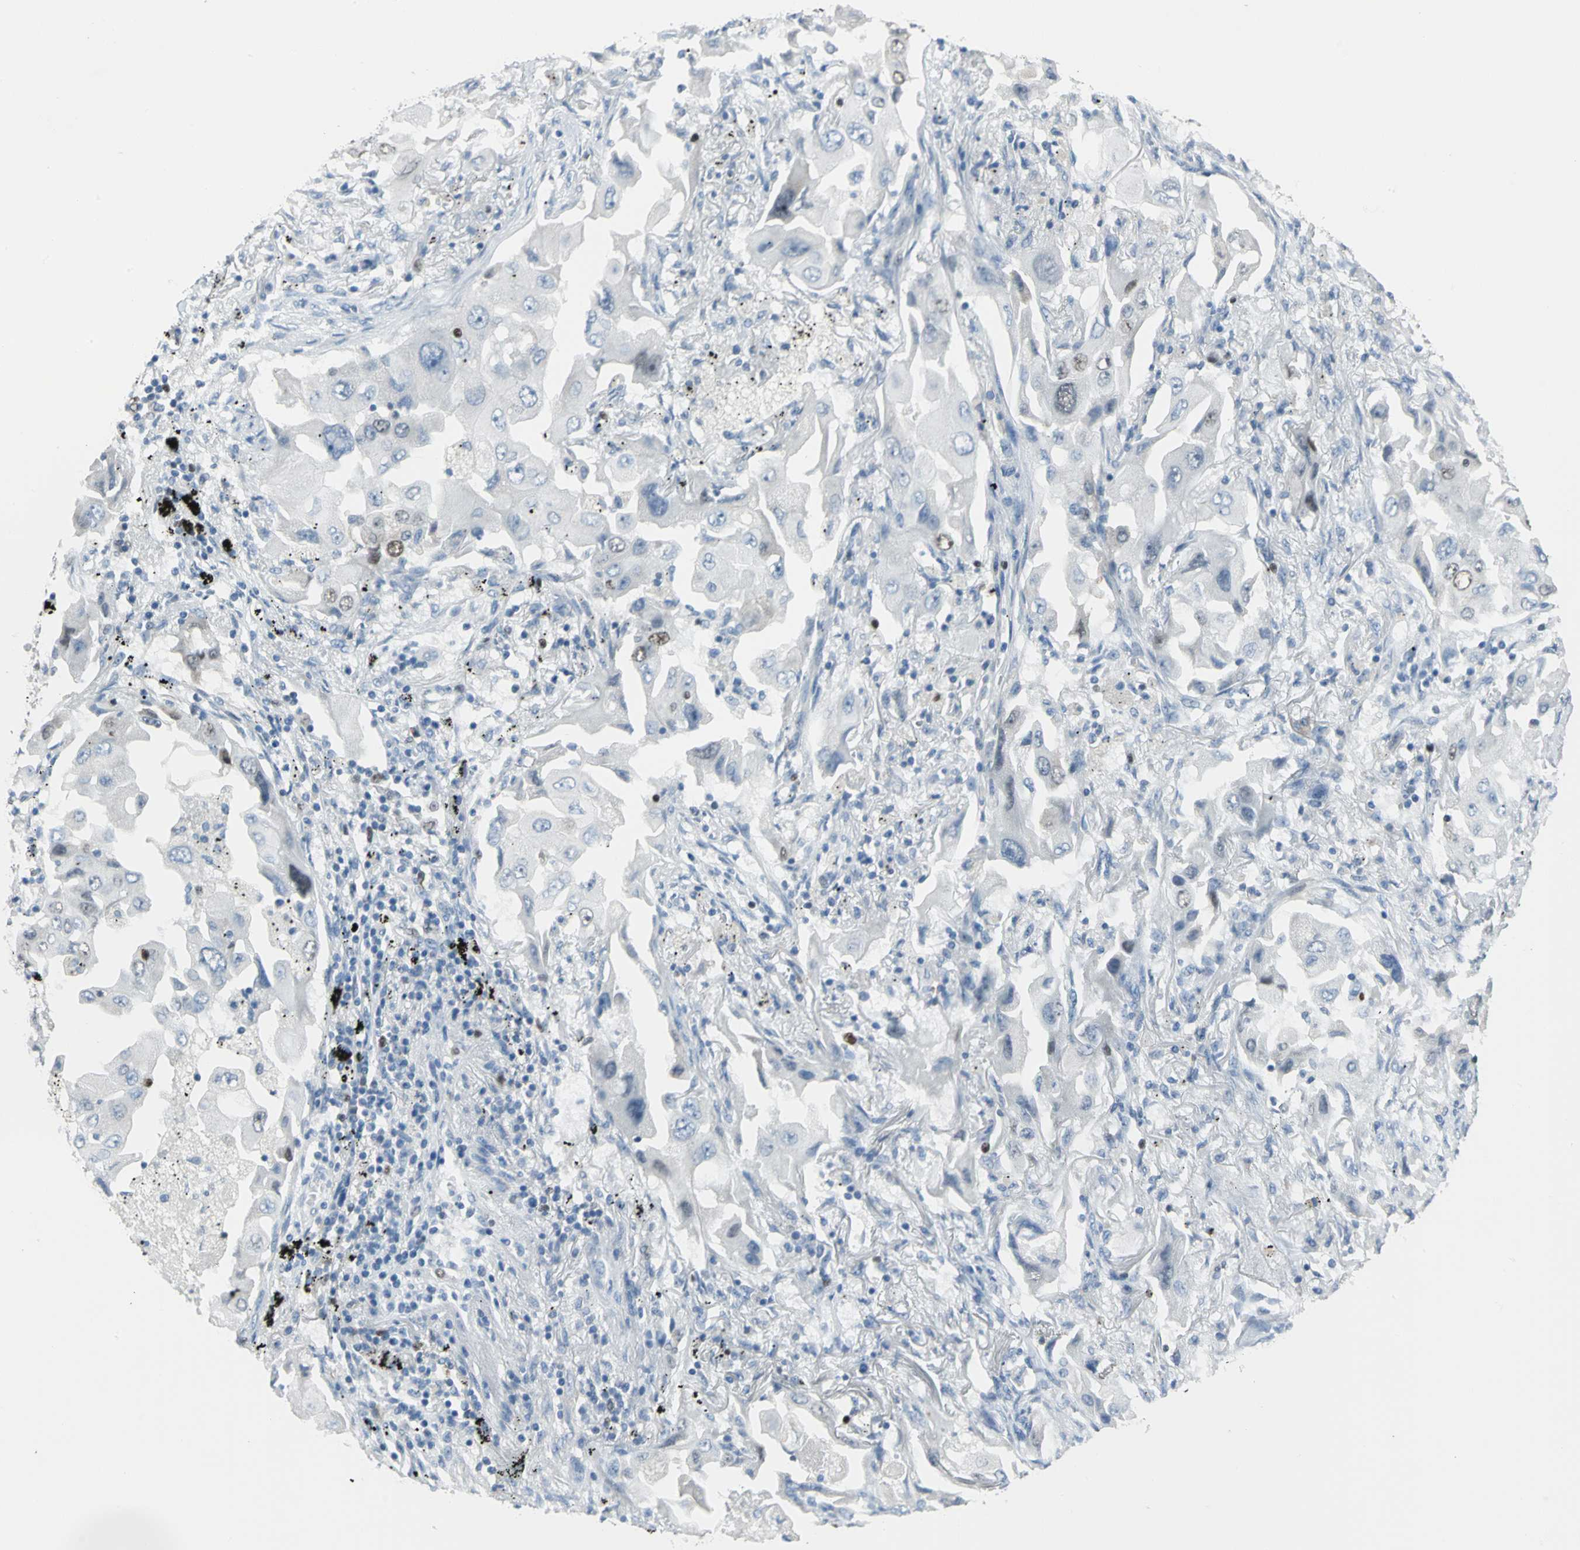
{"staining": {"intensity": "moderate", "quantity": "<25%", "location": "nuclear"}, "tissue": "lung cancer", "cell_type": "Tumor cells", "image_type": "cancer", "snomed": [{"axis": "morphology", "description": "Adenocarcinoma, NOS"}, {"axis": "topography", "description": "Lung"}], "caption": "High-magnification brightfield microscopy of lung cancer stained with DAB (3,3'-diaminobenzidine) (brown) and counterstained with hematoxylin (blue). tumor cells exhibit moderate nuclear expression is present in about<25% of cells.", "gene": "MCM3", "patient": {"sex": "female", "age": 65}}